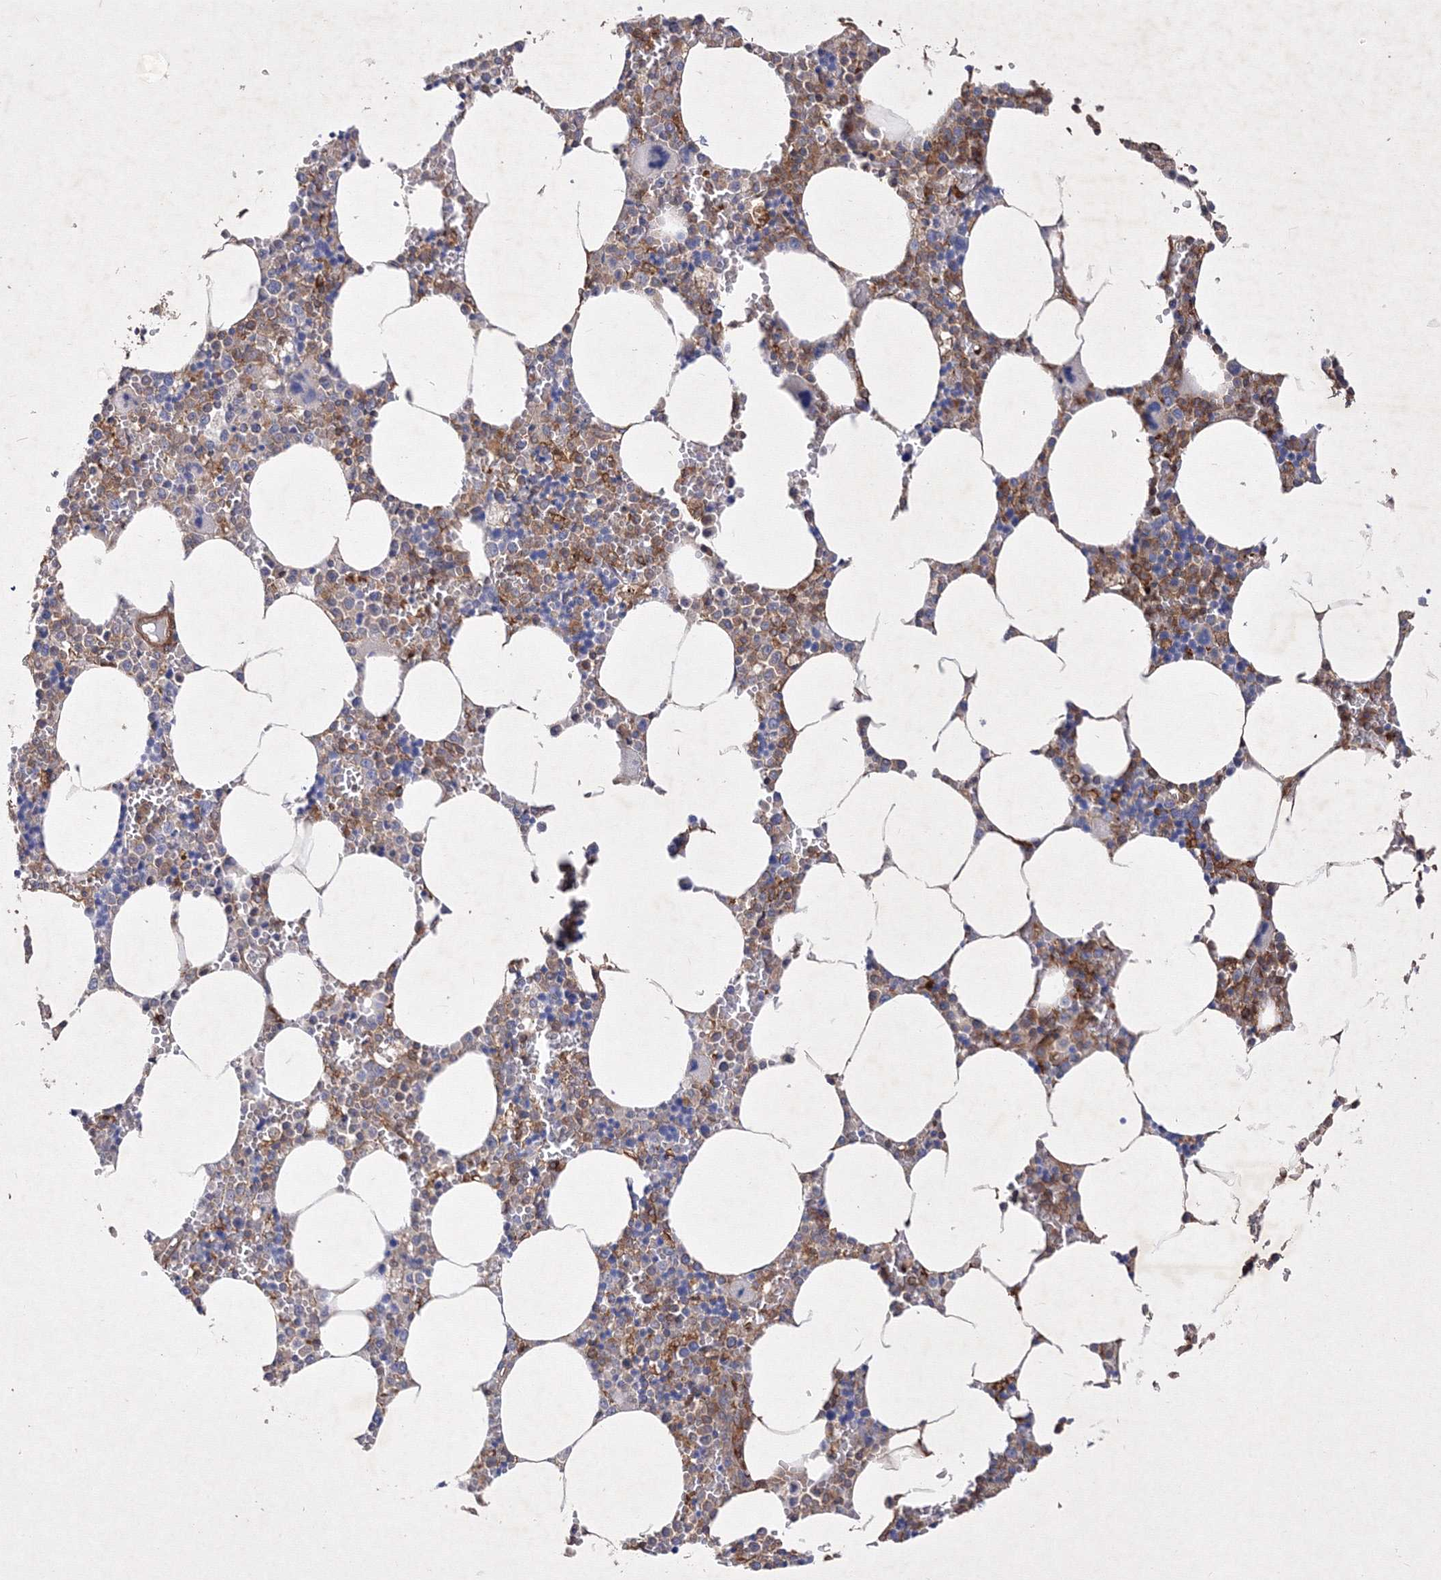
{"staining": {"intensity": "moderate", "quantity": "25%-75%", "location": "cytoplasmic/membranous"}, "tissue": "bone marrow", "cell_type": "Hematopoietic cells", "image_type": "normal", "snomed": [{"axis": "morphology", "description": "Normal tissue, NOS"}, {"axis": "topography", "description": "Bone marrow"}], "caption": "Immunohistochemistry (IHC) of benign bone marrow shows medium levels of moderate cytoplasmic/membranous staining in approximately 25%-75% of hematopoietic cells. Using DAB (brown) and hematoxylin (blue) stains, captured at high magnification using brightfield microscopy.", "gene": "SNX18", "patient": {"sex": "male", "age": 70}}